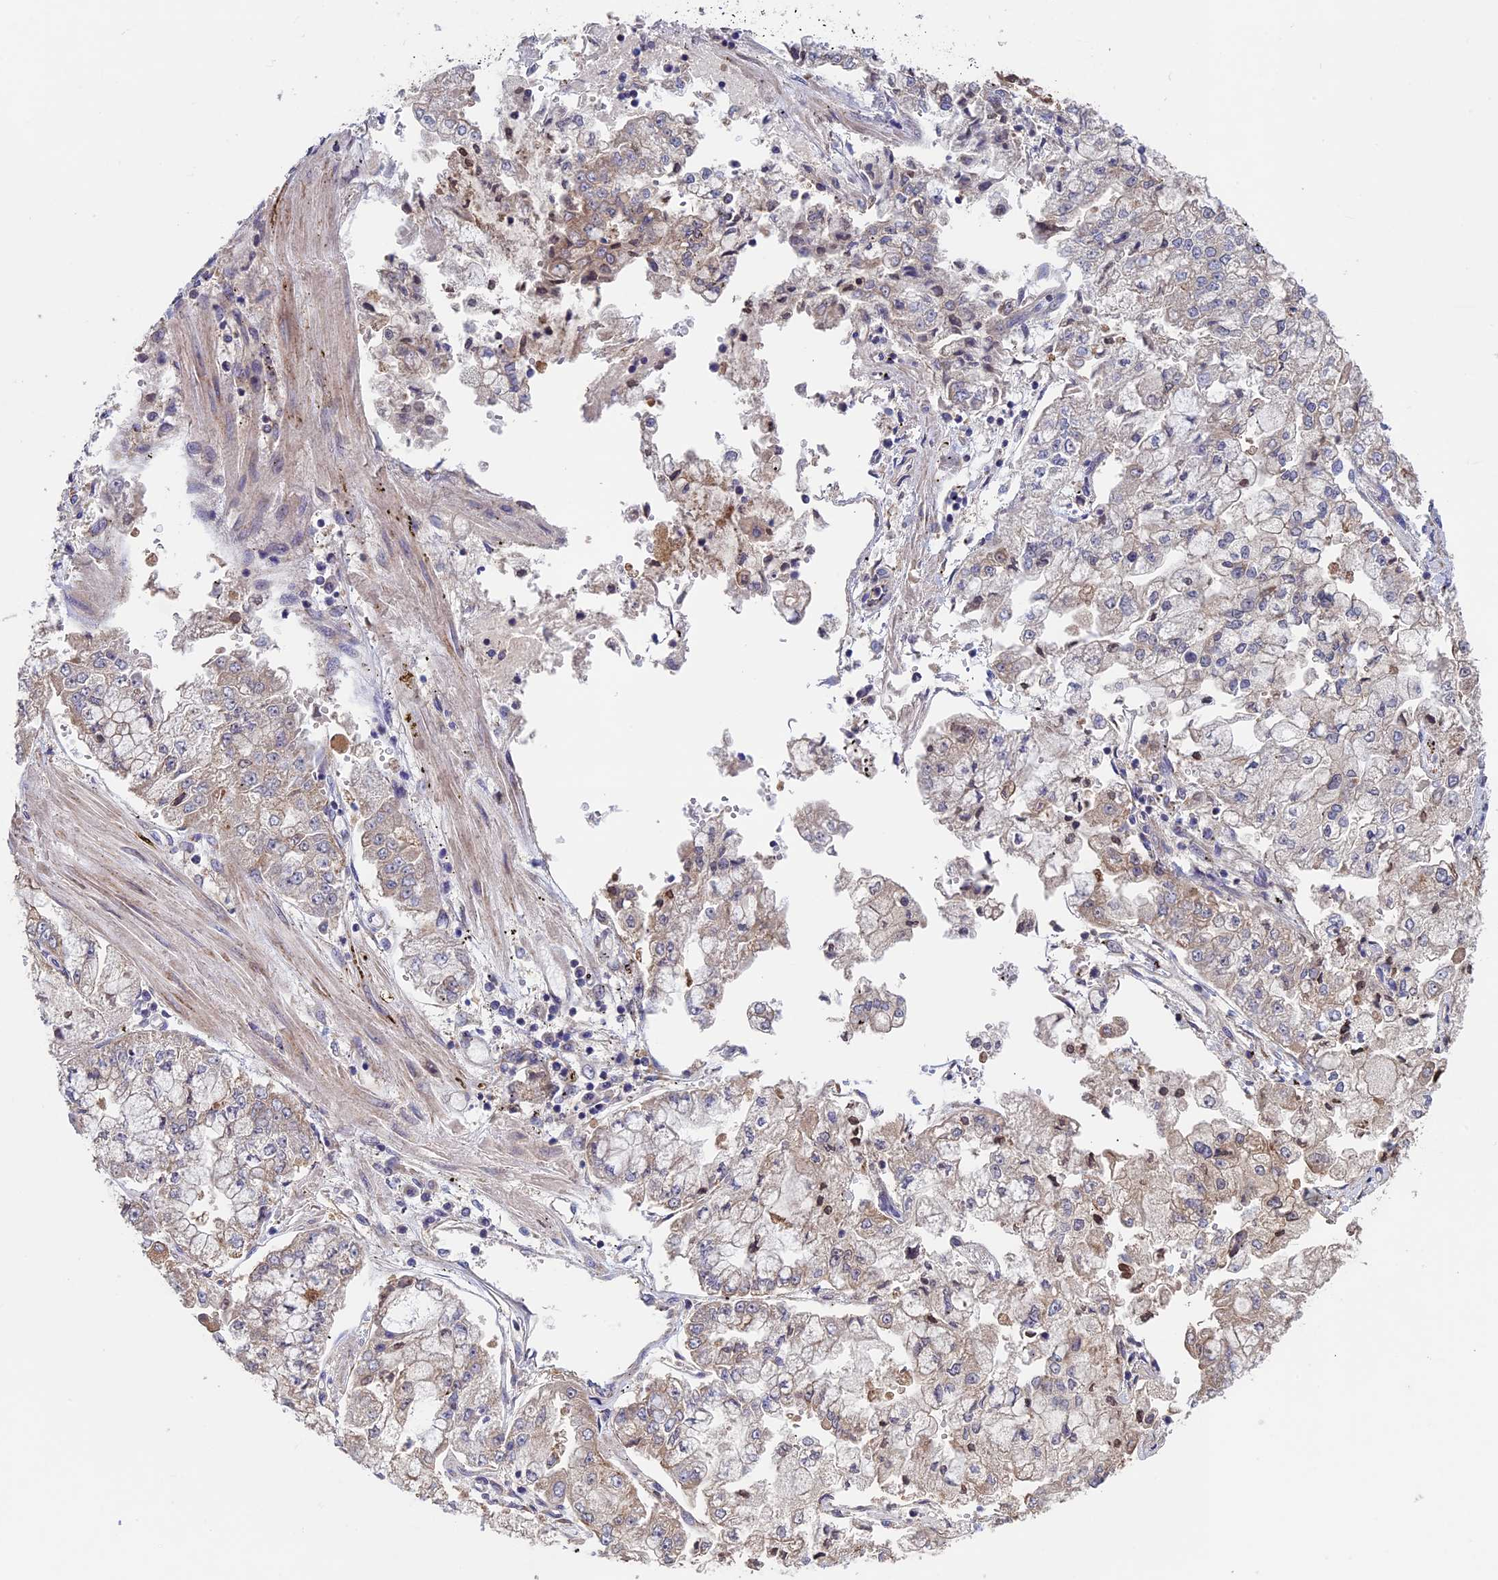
{"staining": {"intensity": "weak", "quantity": "<25%", "location": "cytoplasmic/membranous"}, "tissue": "stomach cancer", "cell_type": "Tumor cells", "image_type": "cancer", "snomed": [{"axis": "morphology", "description": "Adenocarcinoma, NOS"}, {"axis": "topography", "description": "Stomach"}], "caption": "Tumor cells are negative for protein expression in human stomach adenocarcinoma.", "gene": "LCMT1", "patient": {"sex": "male", "age": 76}}